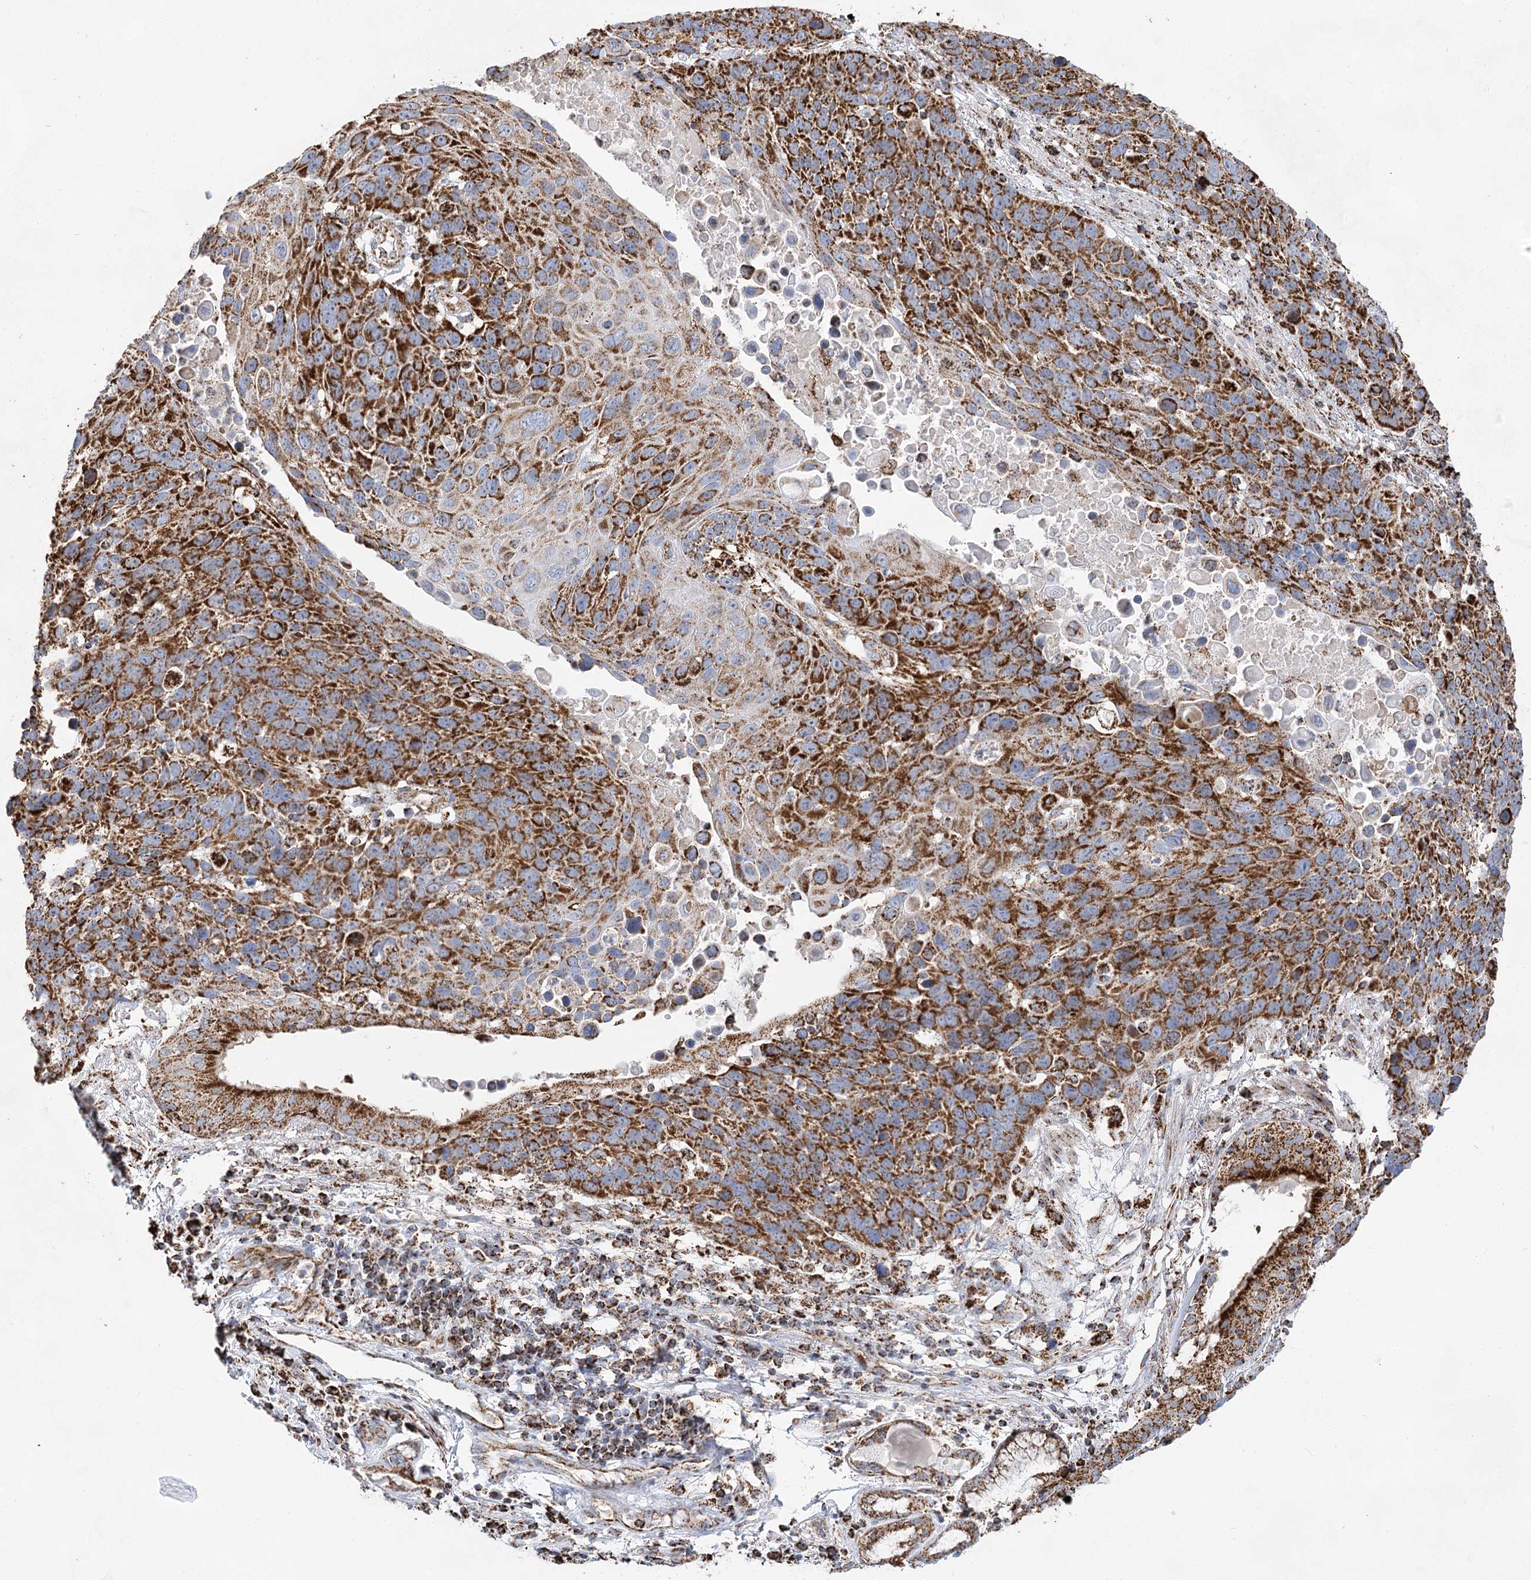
{"staining": {"intensity": "strong", "quantity": ">75%", "location": "cytoplasmic/membranous"}, "tissue": "lung cancer", "cell_type": "Tumor cells", "image_type": "cancer", "snomed": [{"axis": "morphology", "description": "Squamous cell carcinoma, NOS"}, {"axis": "topography", "description": "Lung"}], "caption": "Immunohistochemical staining of human lung cancer reveals high levels of strong cytoplasmic/membranous protein positivity in about >75% of tumor cells.", "gene": "NADK2", "patient": {"sex": "male", "age": 66}}